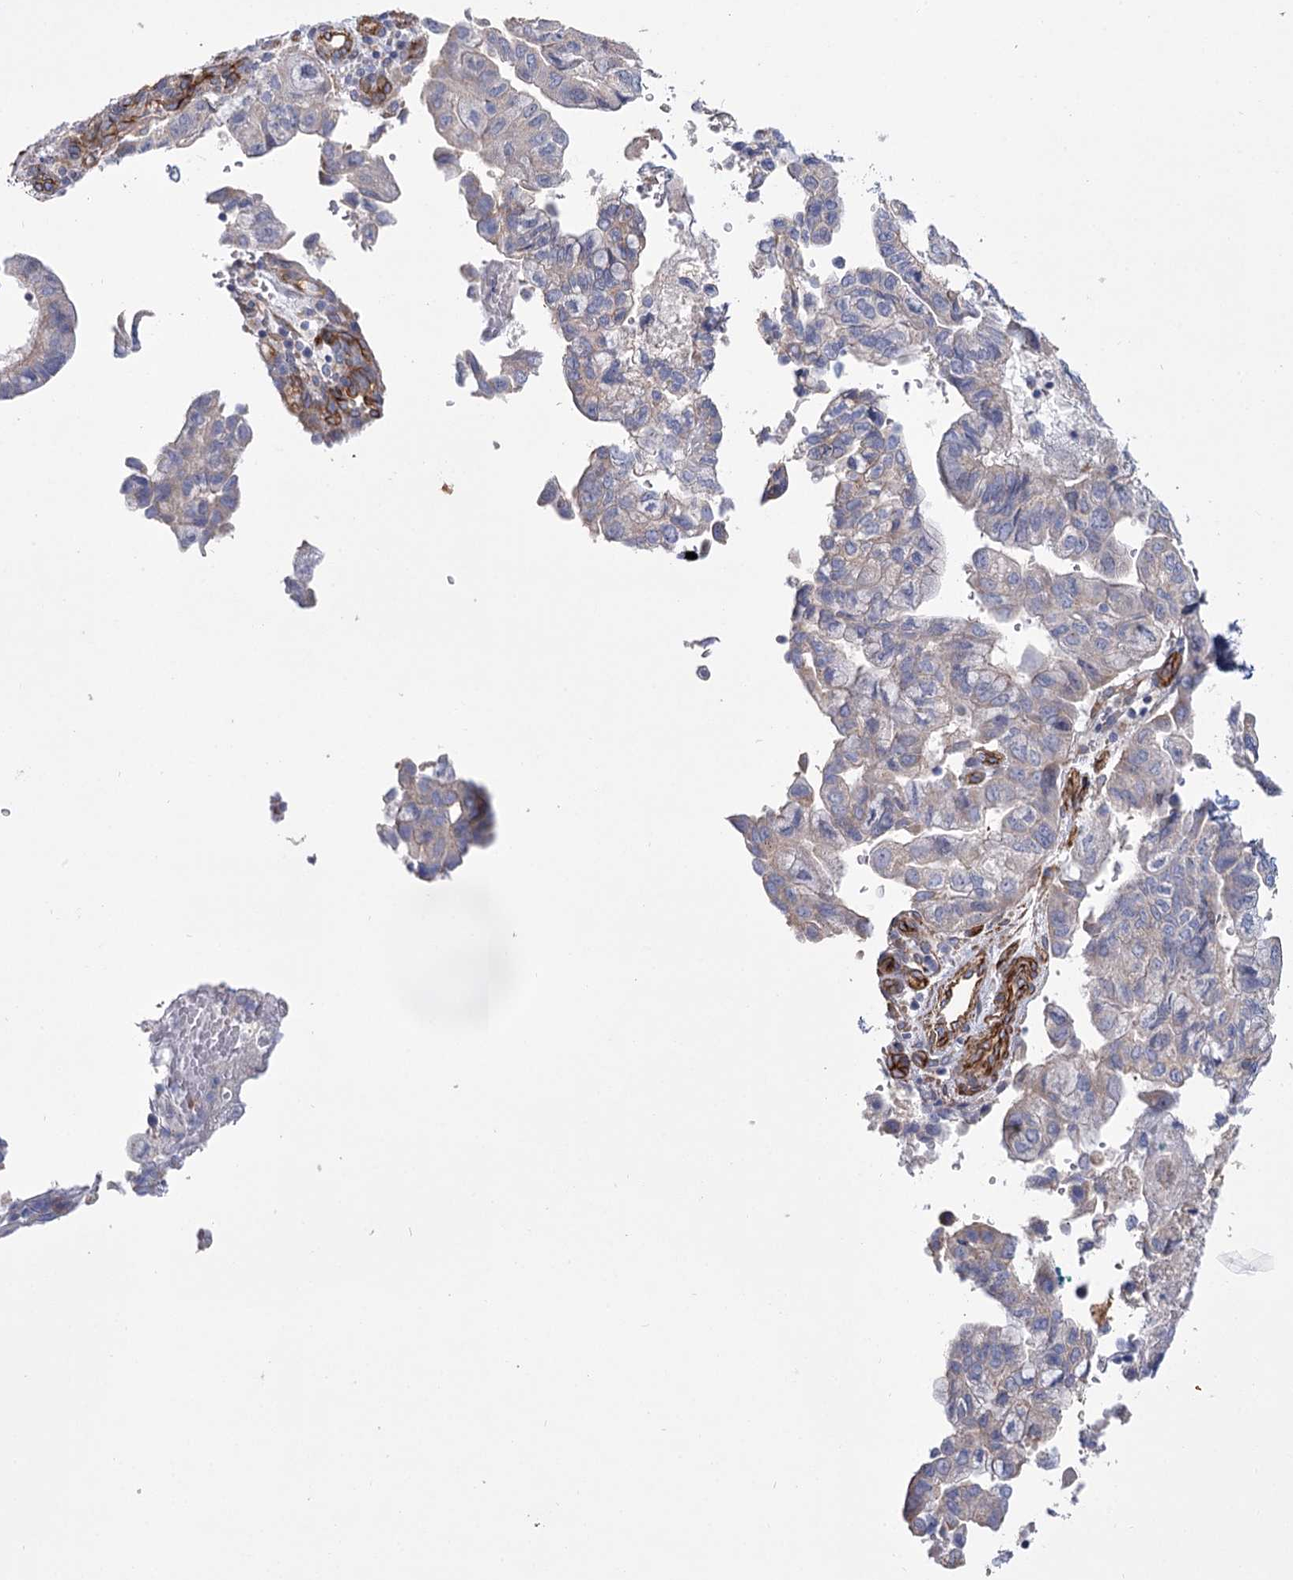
{"staining": {"intensity": "negative", "quantity": "none", "location": "none"}, "tissue": "pancreatic cancer", "cell_type": "Tumor cells", "image_type": "cancer", "snomed": [{"axis": "morphology", "description": "Adenocarcinoma, NOS"}, {"axis": "topography", "description": "Pancreas"}], "caption": "Tumor cells show no significant positivity in pancreatic cancer.", "gene": "TMEM164", "patient": {"sex": "male", "age": 51}}